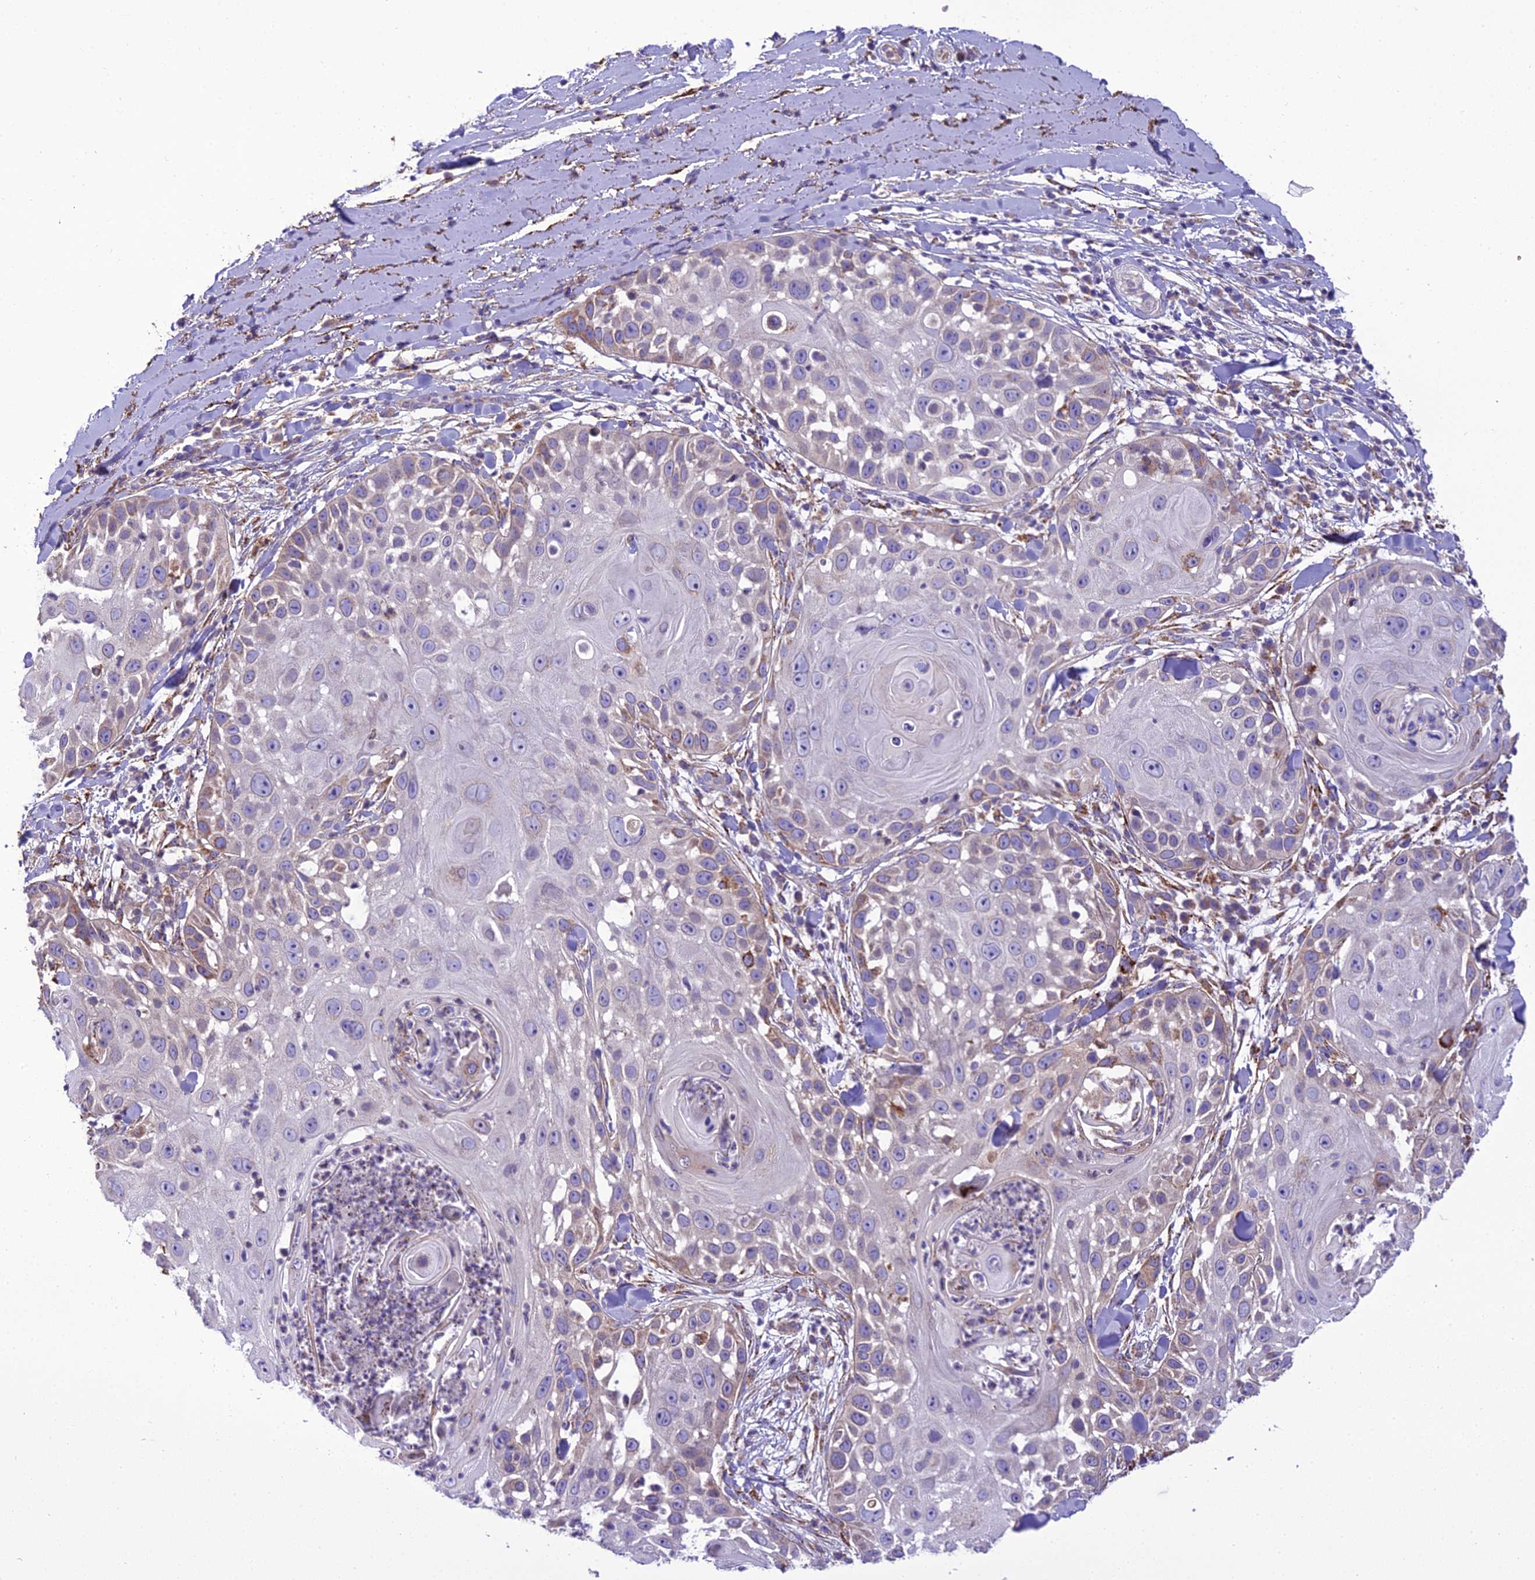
{"staining": {"intensity": "moderate", "quantity": "25%-75%", "location": "cytoplasmic/membranous"}, "tissue": "skin cancer", "cell_type": "Tumor cells", "image_type": "cancer", "snomed": [{"axis": "morphology", "description": "Squamous cell carcinoma, NOS"}, {"axis": "topography", "description": "Skin"}], "caption": "Immunohistochemistry histopathology image of neoplastic tissue: squamous cell carcinoma (skin) stained using immunohistochemistry exhibits medium levels of moderate protein expression localized specifically in the cytoplasmic/membranous of tumor cells, appearing as a cytoplasmic/membranous brown color.", "gene": "TBC1D24", "patient": {"sex": "female", "age": 44}}